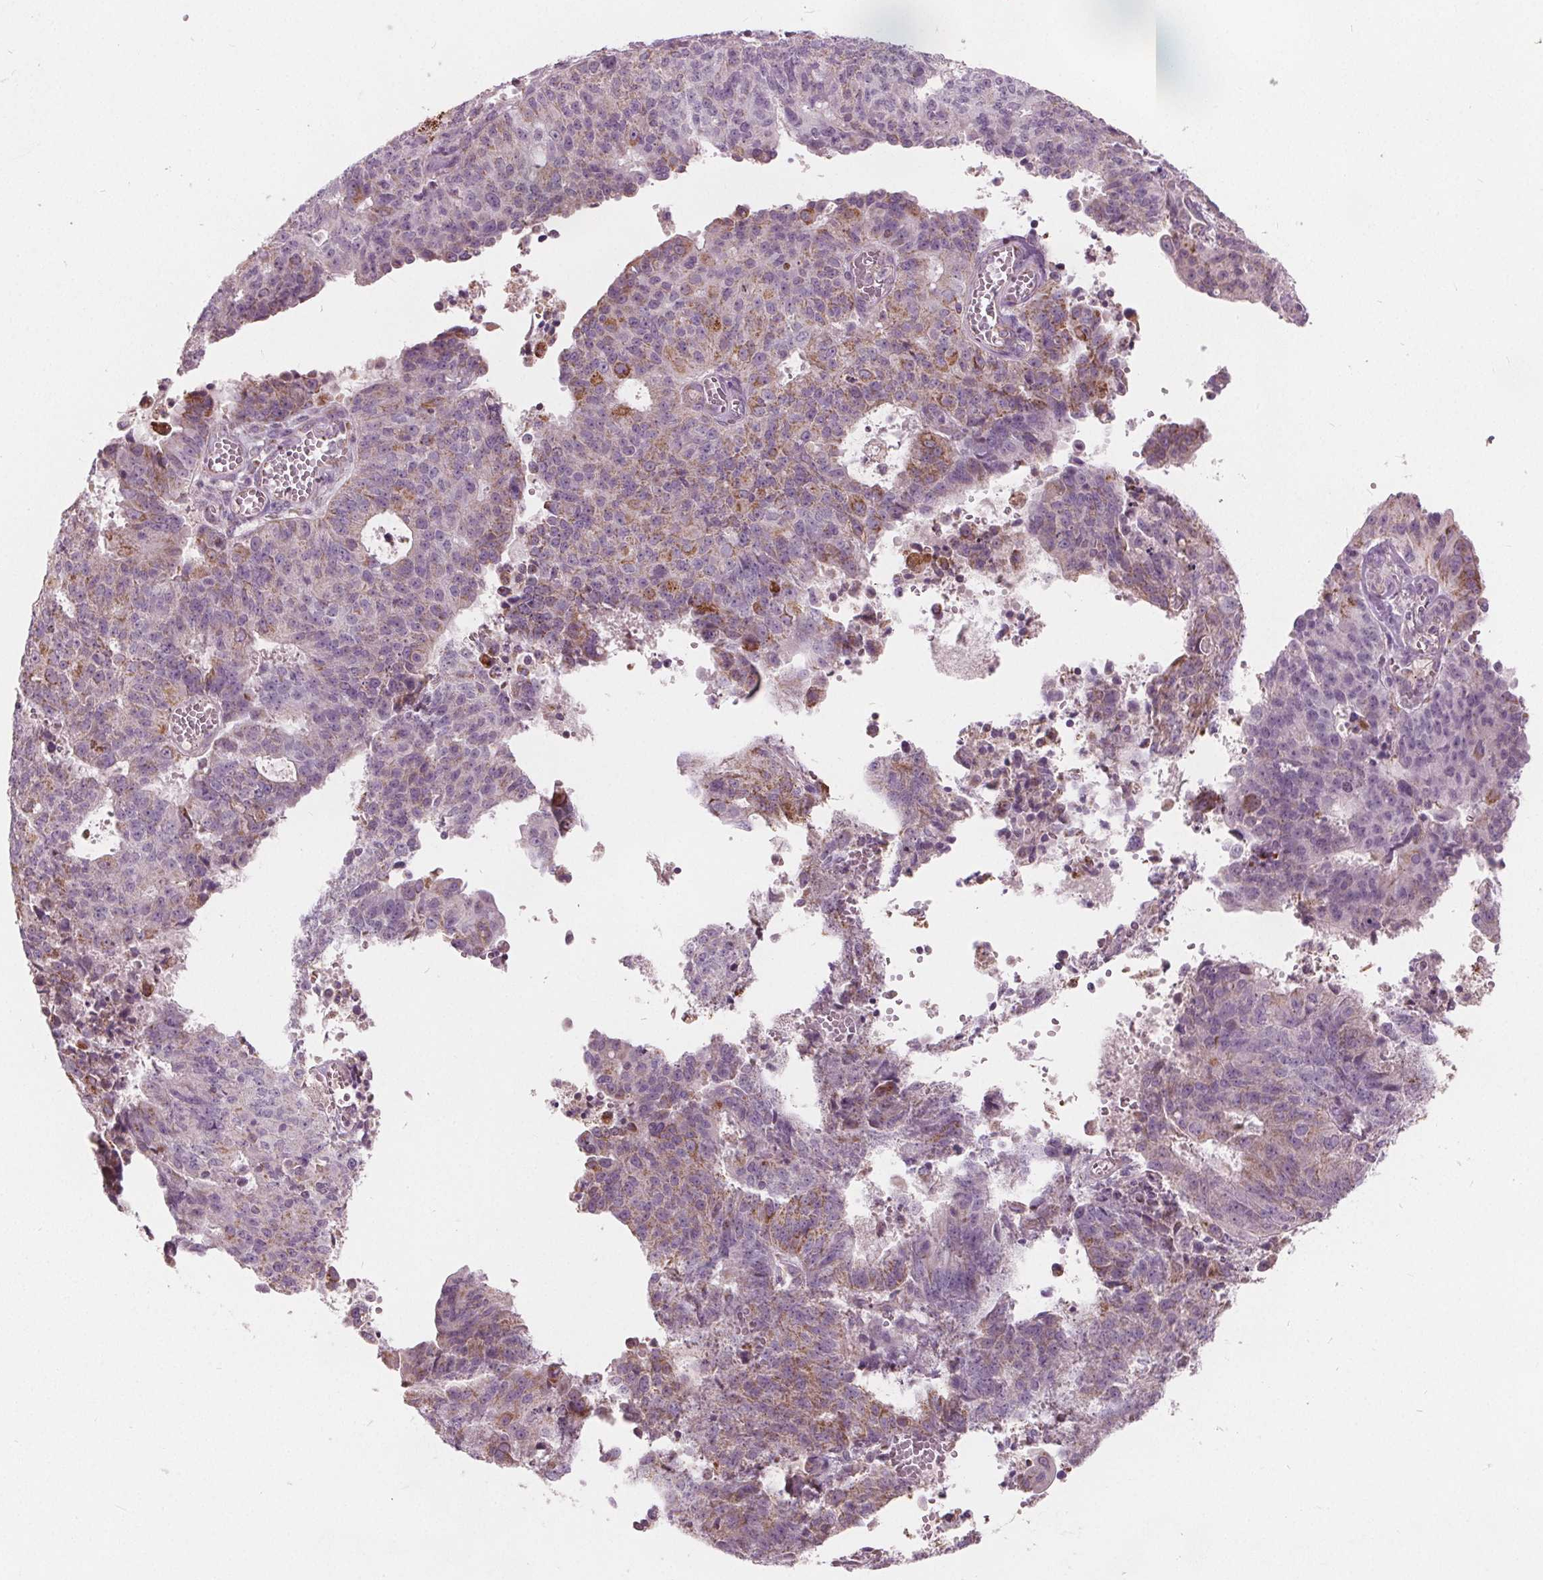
{"staining": {"intensity": "moderate", "quantity": "<25%", "location": "cytoplasmic/membranous"}, "tissue": "endometrial cancer", "cell_type": "Tumor cells", "image_type": "cancer", "snomed": [{"axis": "morphology", "description": "Adenocarcinoma, NOS"}, {"axis": "topography", "description": "Endometrium"}], "caption": "This is an image of IHC staining of adenocarcinoma (endometrial), which shows moderate positivity in the cytoplasmic/membranous of tumor cells.", "gene": "ECI2", "patient": {"sex": "female", "age": 82}}